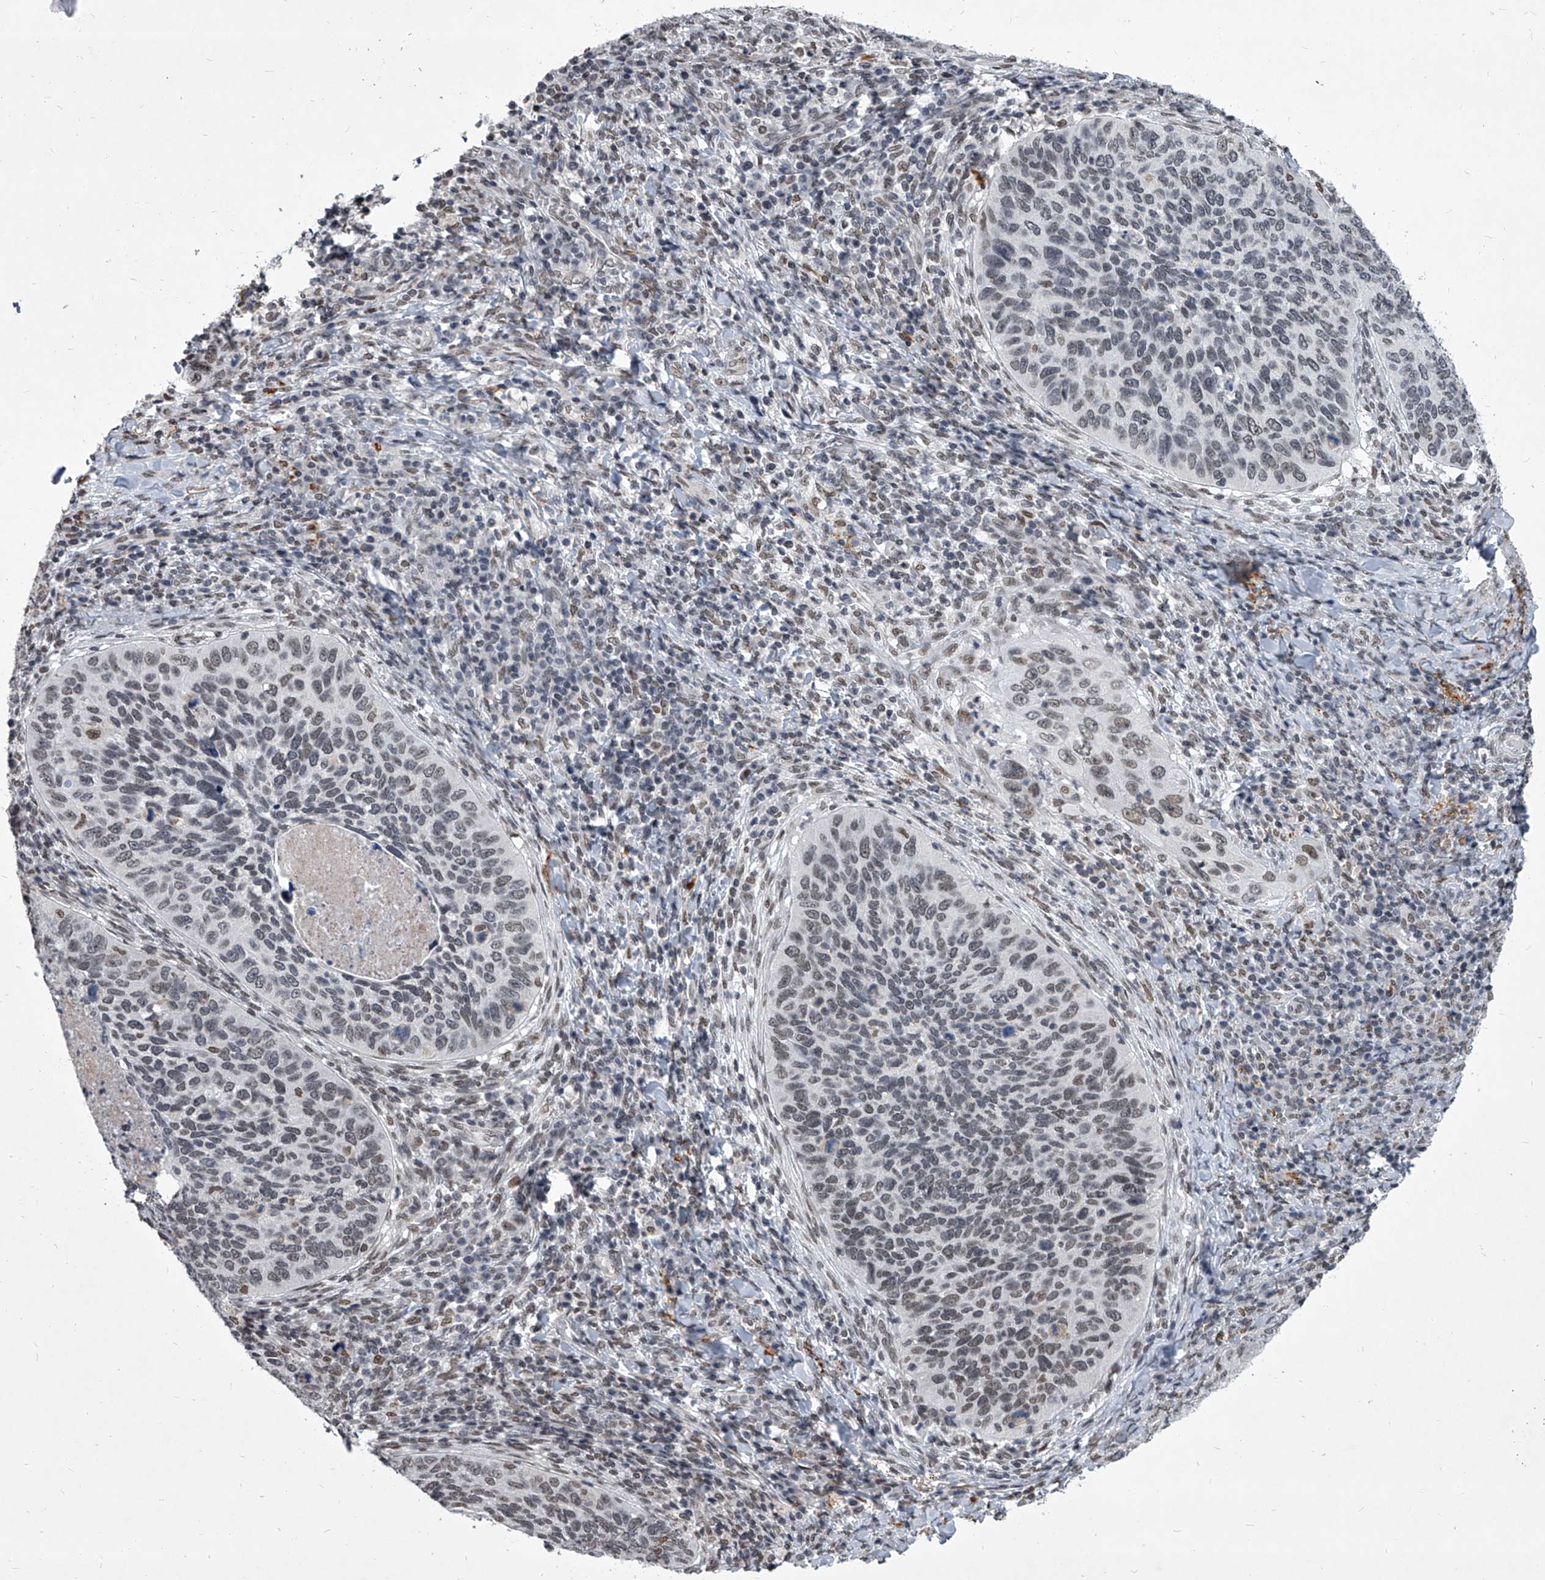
{"staining": {"intensity": "weak", "quantity": "<25%", "location": "nuclear"}, "tissue": "cervical cancer", "cell_type": "Tumor cells", "image_type": "cancer", "snomed": [{"axis": "morphology", "description": "Squamous cell carcinoma, NOS"}, {"axis": "topography", "description": "Cervix"}], "caption": "The immunohistochemistry image has no significant staining in tumor cells of cervical squamous cell carcinoma tissue.", "gene": "PPIL4", "patient": {"sex": "female", "age": 38}}